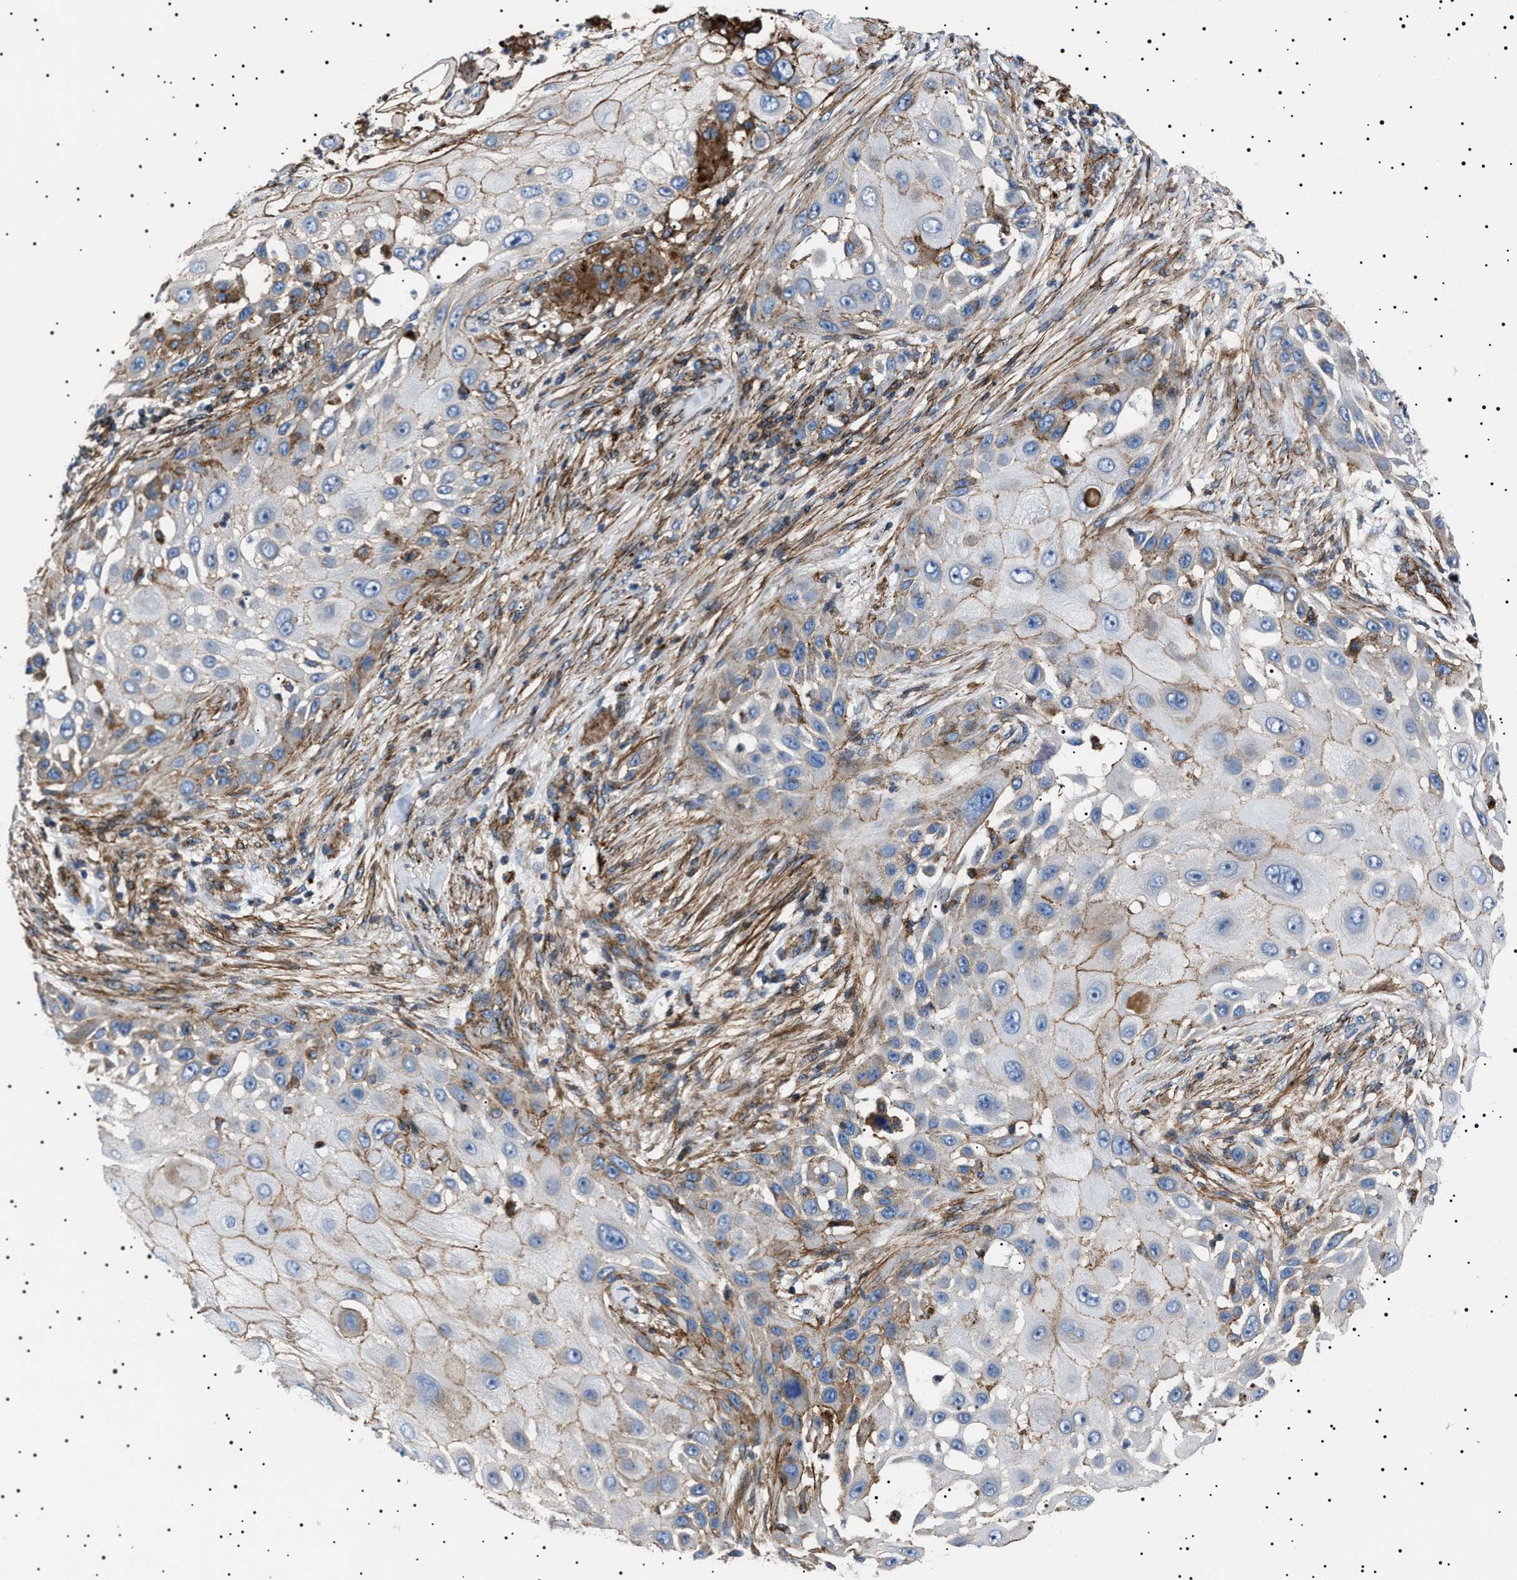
{"staining": {"intensity": "negative", "quantity": "none", "location": "none"}, "tissue": "skin cancer", "cell_type": "Tumor cells", "image_type": "cancer", "snomed": [{"axis": "morphology", "description": "Squamous cell carcinoma, NOS"}, {"axis": "topography", "description": "Skin"}], "caption": "Immunohistochemistry (IHC) histopathology image of skin squamous cell carcinoma stained for a protein (brown), which displays no staining in tumor cells. Nuclei are stained in blue.", "gene": "NEU1", "patient": {"sex": "female", "age": 44}}